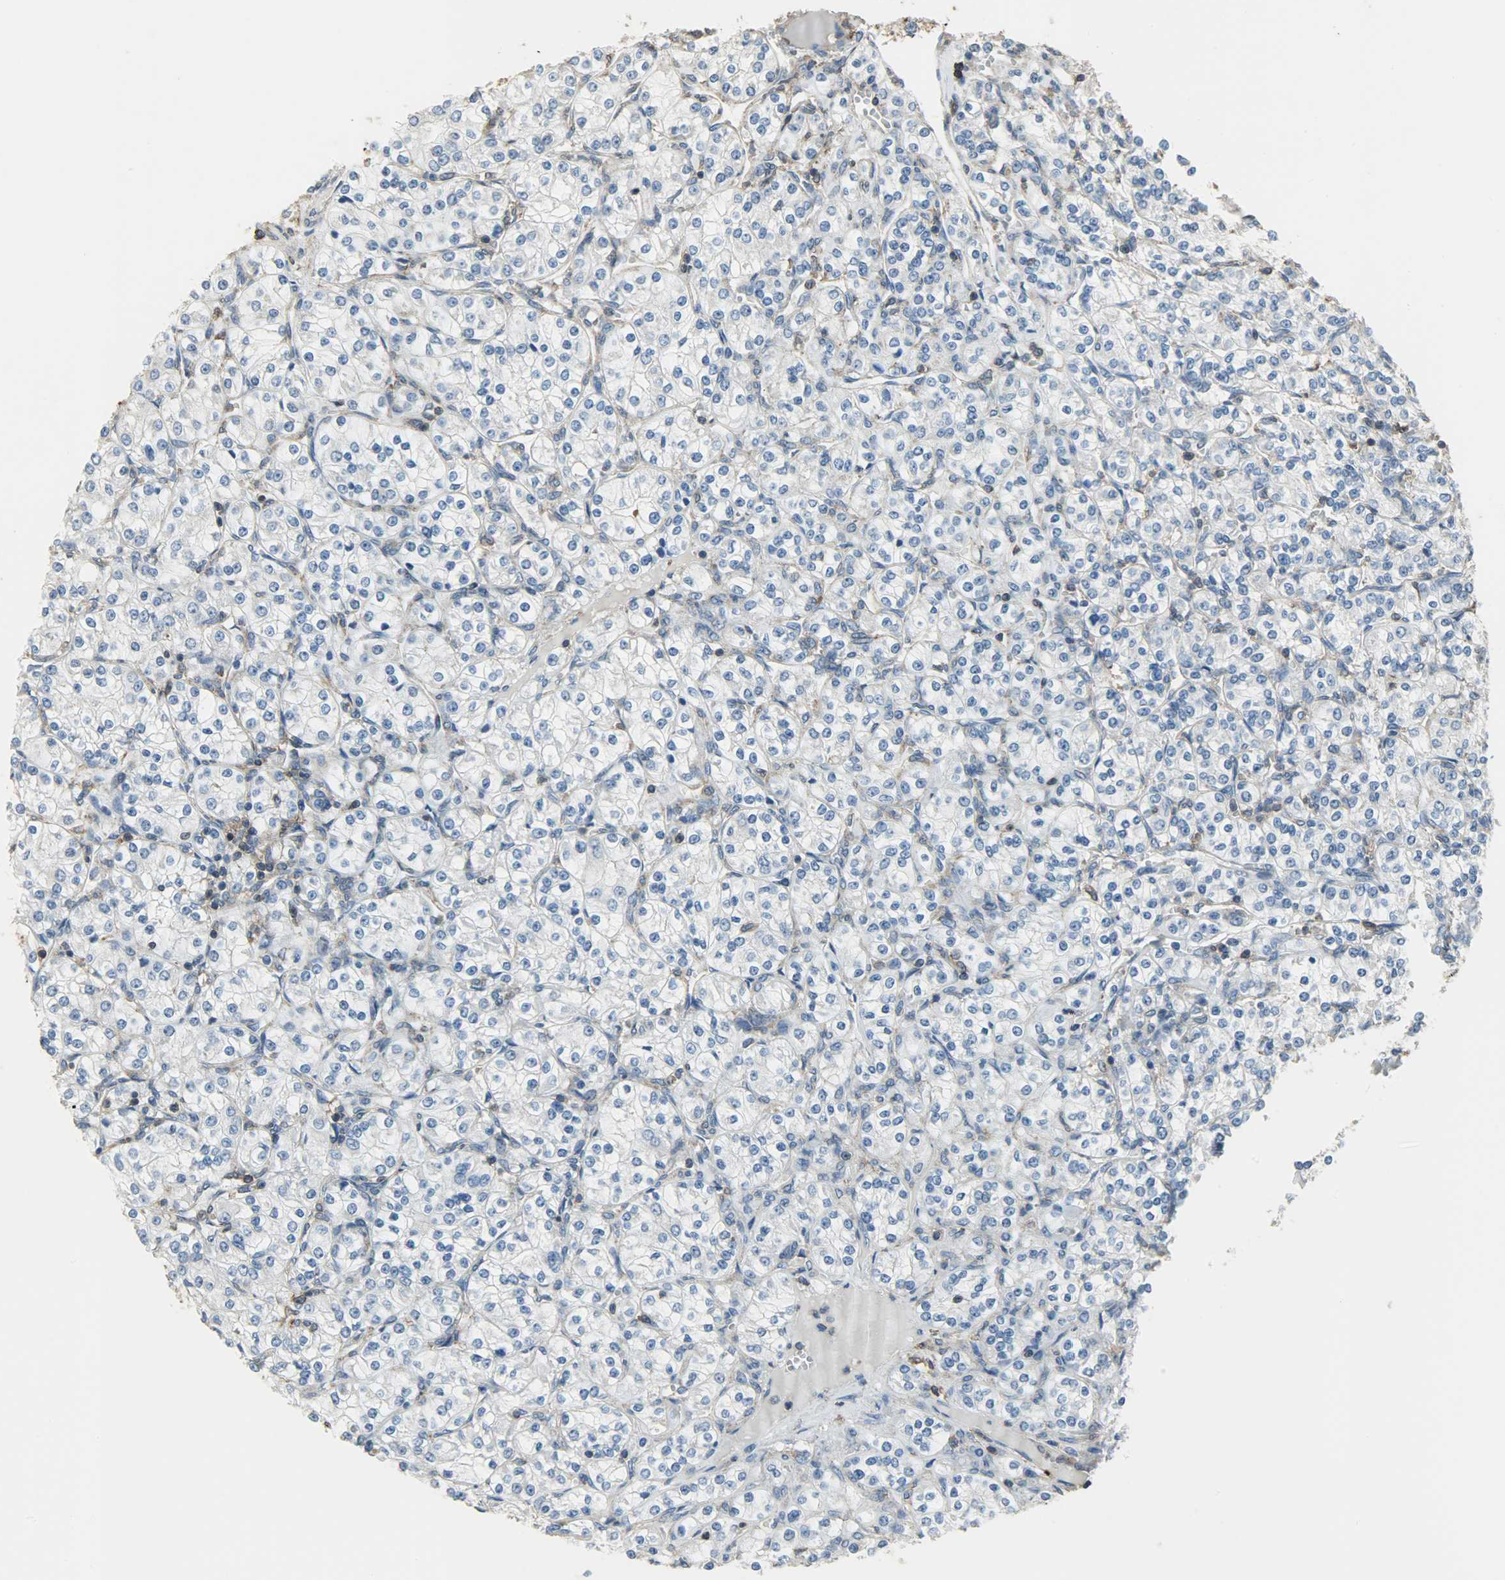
{"staining": {"intensity": "weak", "quantity": ">75%", "location": "cytoplasmic/membranous"}, "tissue": "renal cancer", "cell_type": "Tumor cells", "image_type": "cancer", "snomed": [{"axis": "morphology", "description": "Adenocarcinoma, NOS"}, {"axis": "topography", "description": "Kidney"}], "caption": "Renal adenocarcinoma tissue reveals weak cytoplasmic/membranous positivity in about >75% of tumor cells", "gene": "DNAJA4", "patient": {"sex": "male", "age": 77}}